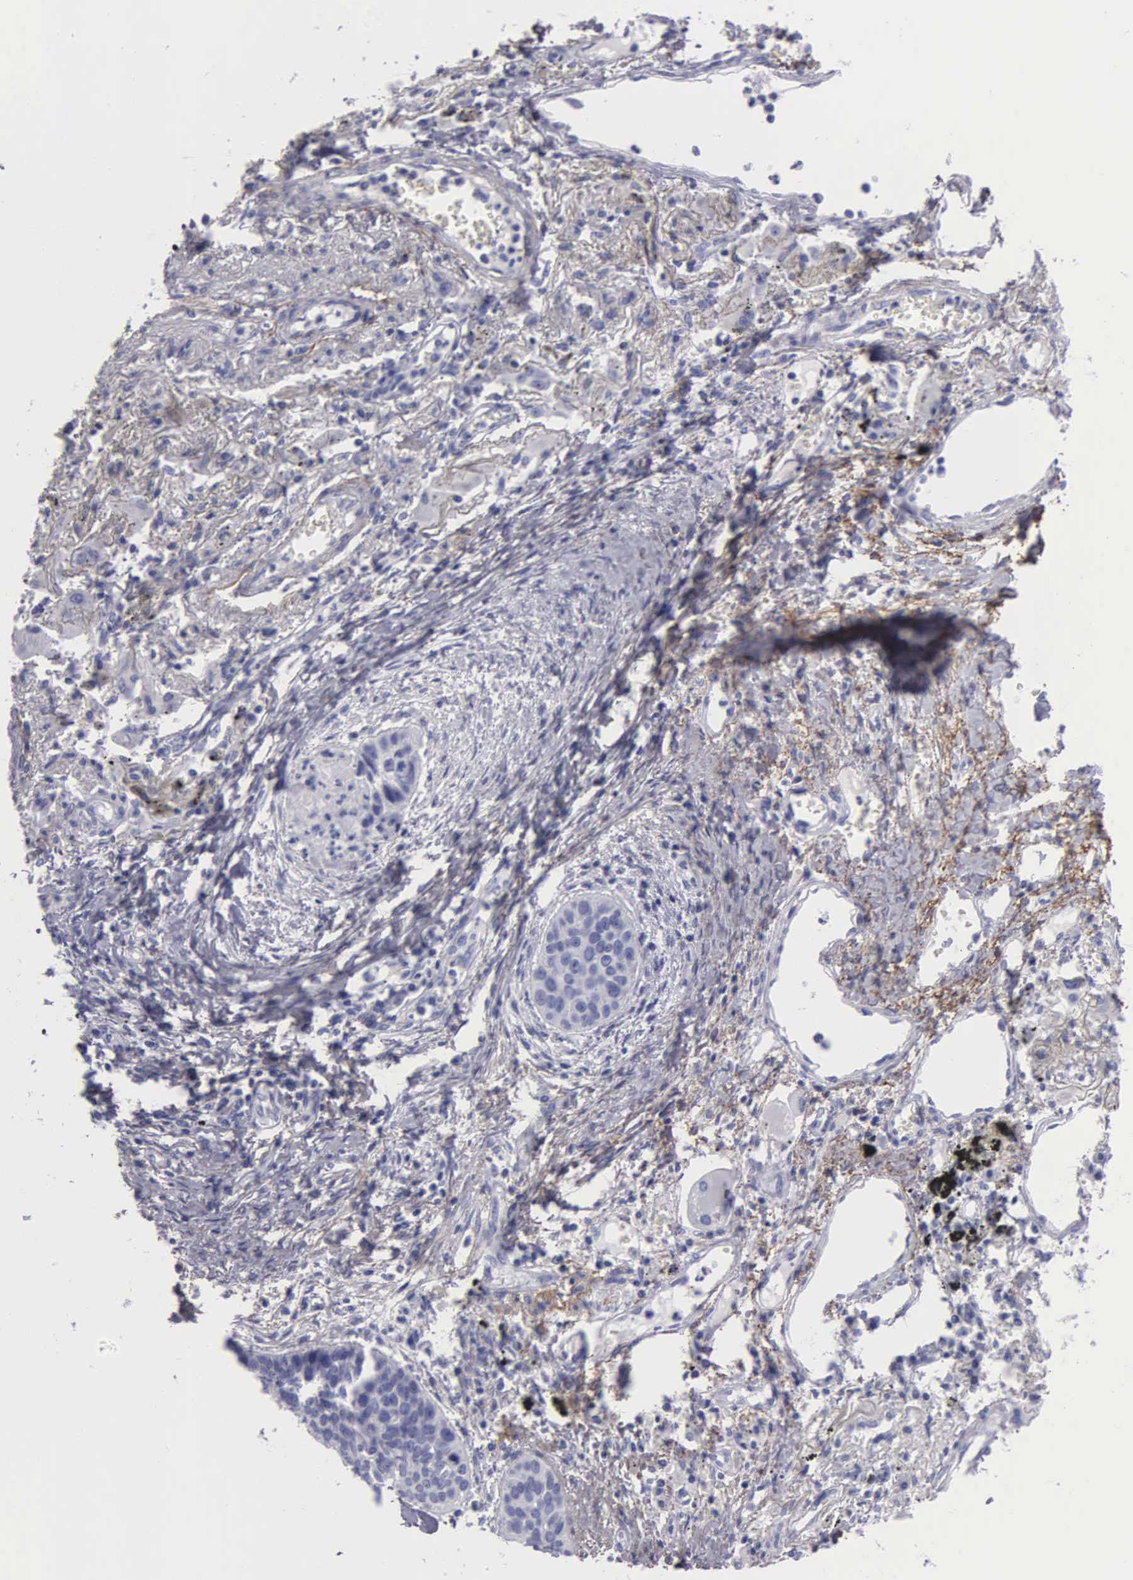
{"staining": {"intensity": "negative", "quantity": "none", "location": "none"}, "tissue": "lung cancer", "cell_type": "Tumor cells", "image_type": "cancer", "snomed": [{"axis": "morphology", "description": "Squamous cell carcinoma, NOS"}, {"axis": "topography", "description": "Lung"}], "caption": "DAB immunohistochemical staining of human squamous cell carcinoma (lung) reveals no significant expression in tumor cells. (DAB immunohistochemistry (IHC), high magnification).", "gene": "FBLN5", "patient": {"sex": "male", "age": 71}}